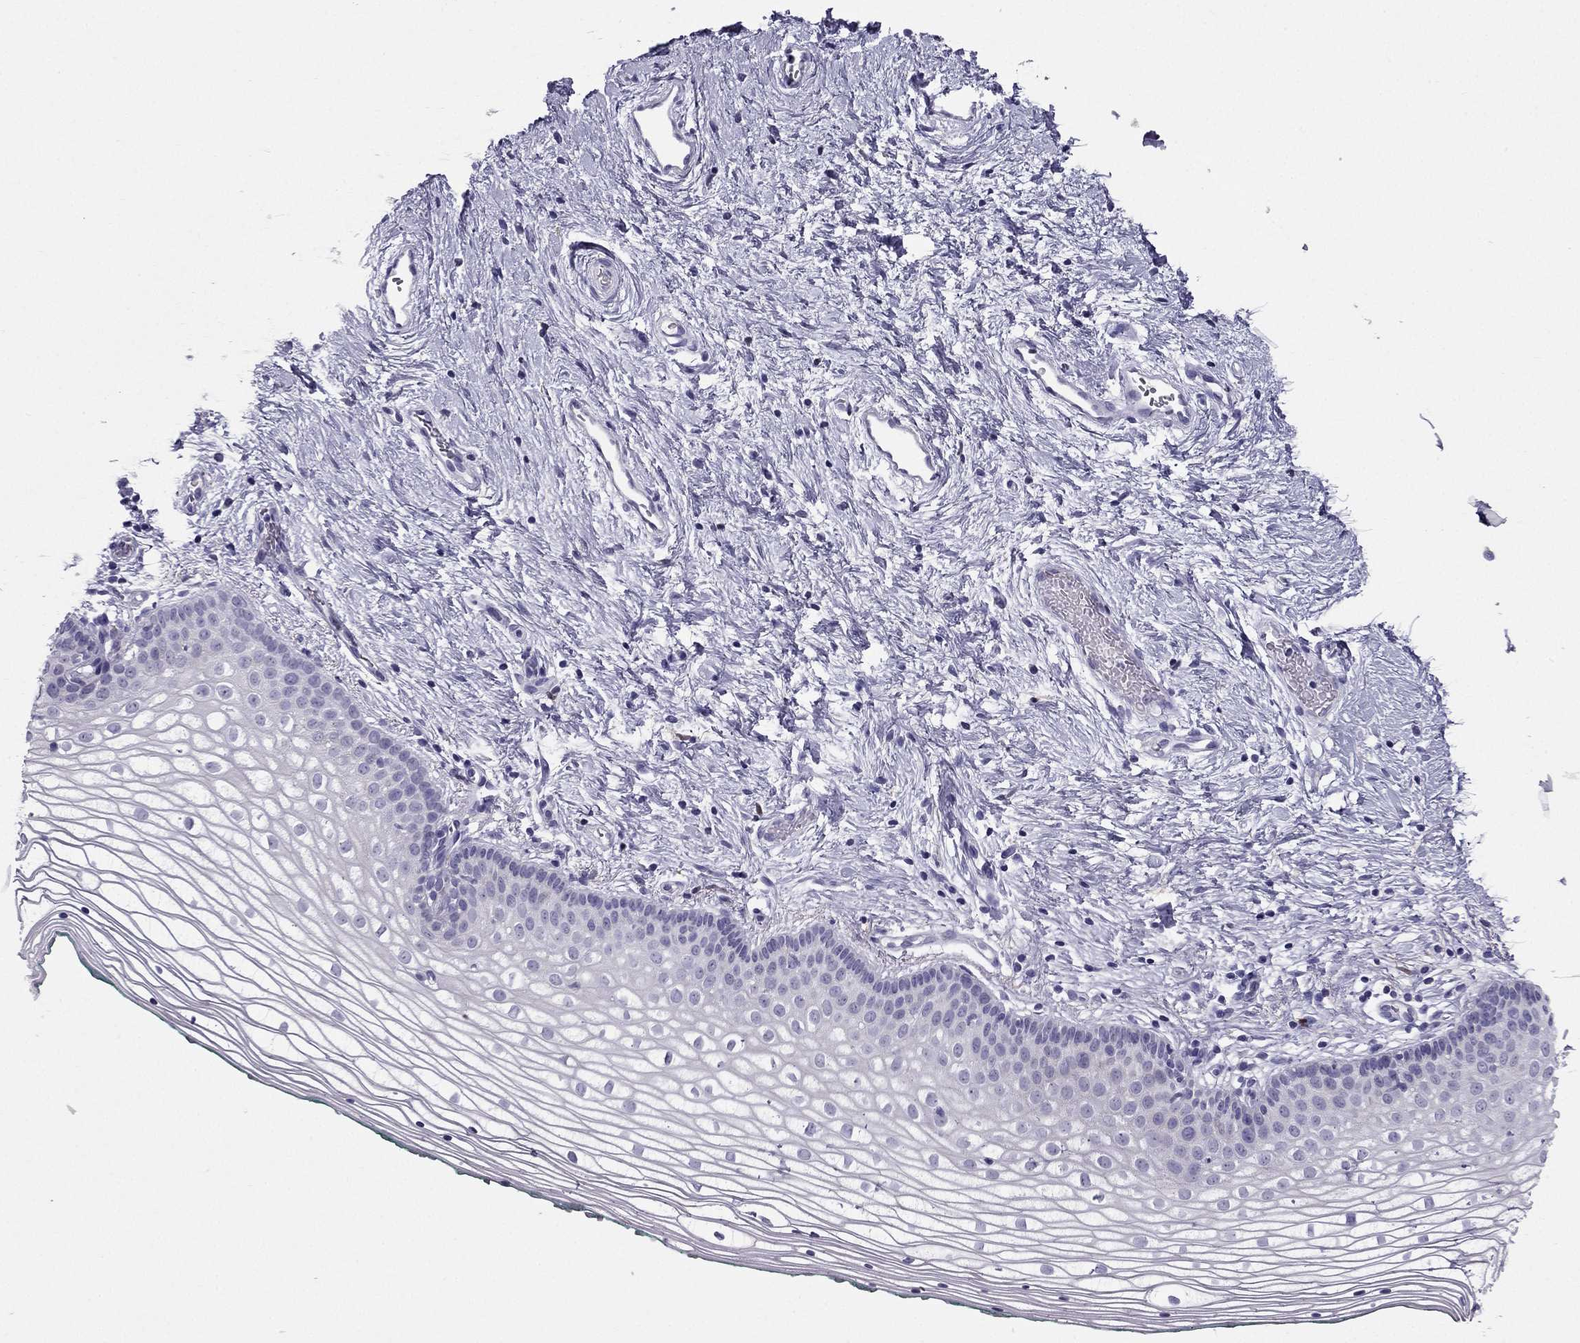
{"staining": {"intensity": "negative", "quantity": "none", "location": "none"}, "tissue": "vagina", "cell_type": "Squamous epithelial cells", "image_type": "normal", "snomed": [{"axis": "morphology", "description": "Normal tissue, NOS"}, {"axis": "topography", "description": "Vagina"}], "caption": "This is a image of immunohistochemistry (IHC) staining of benign vagina, which shows no staining in squamous epithelial cells. (DAB immunohistochemistry (IHC), high magnification).", "gene": "LMTK3", "patient": {"sex": "female", "age": 36}}